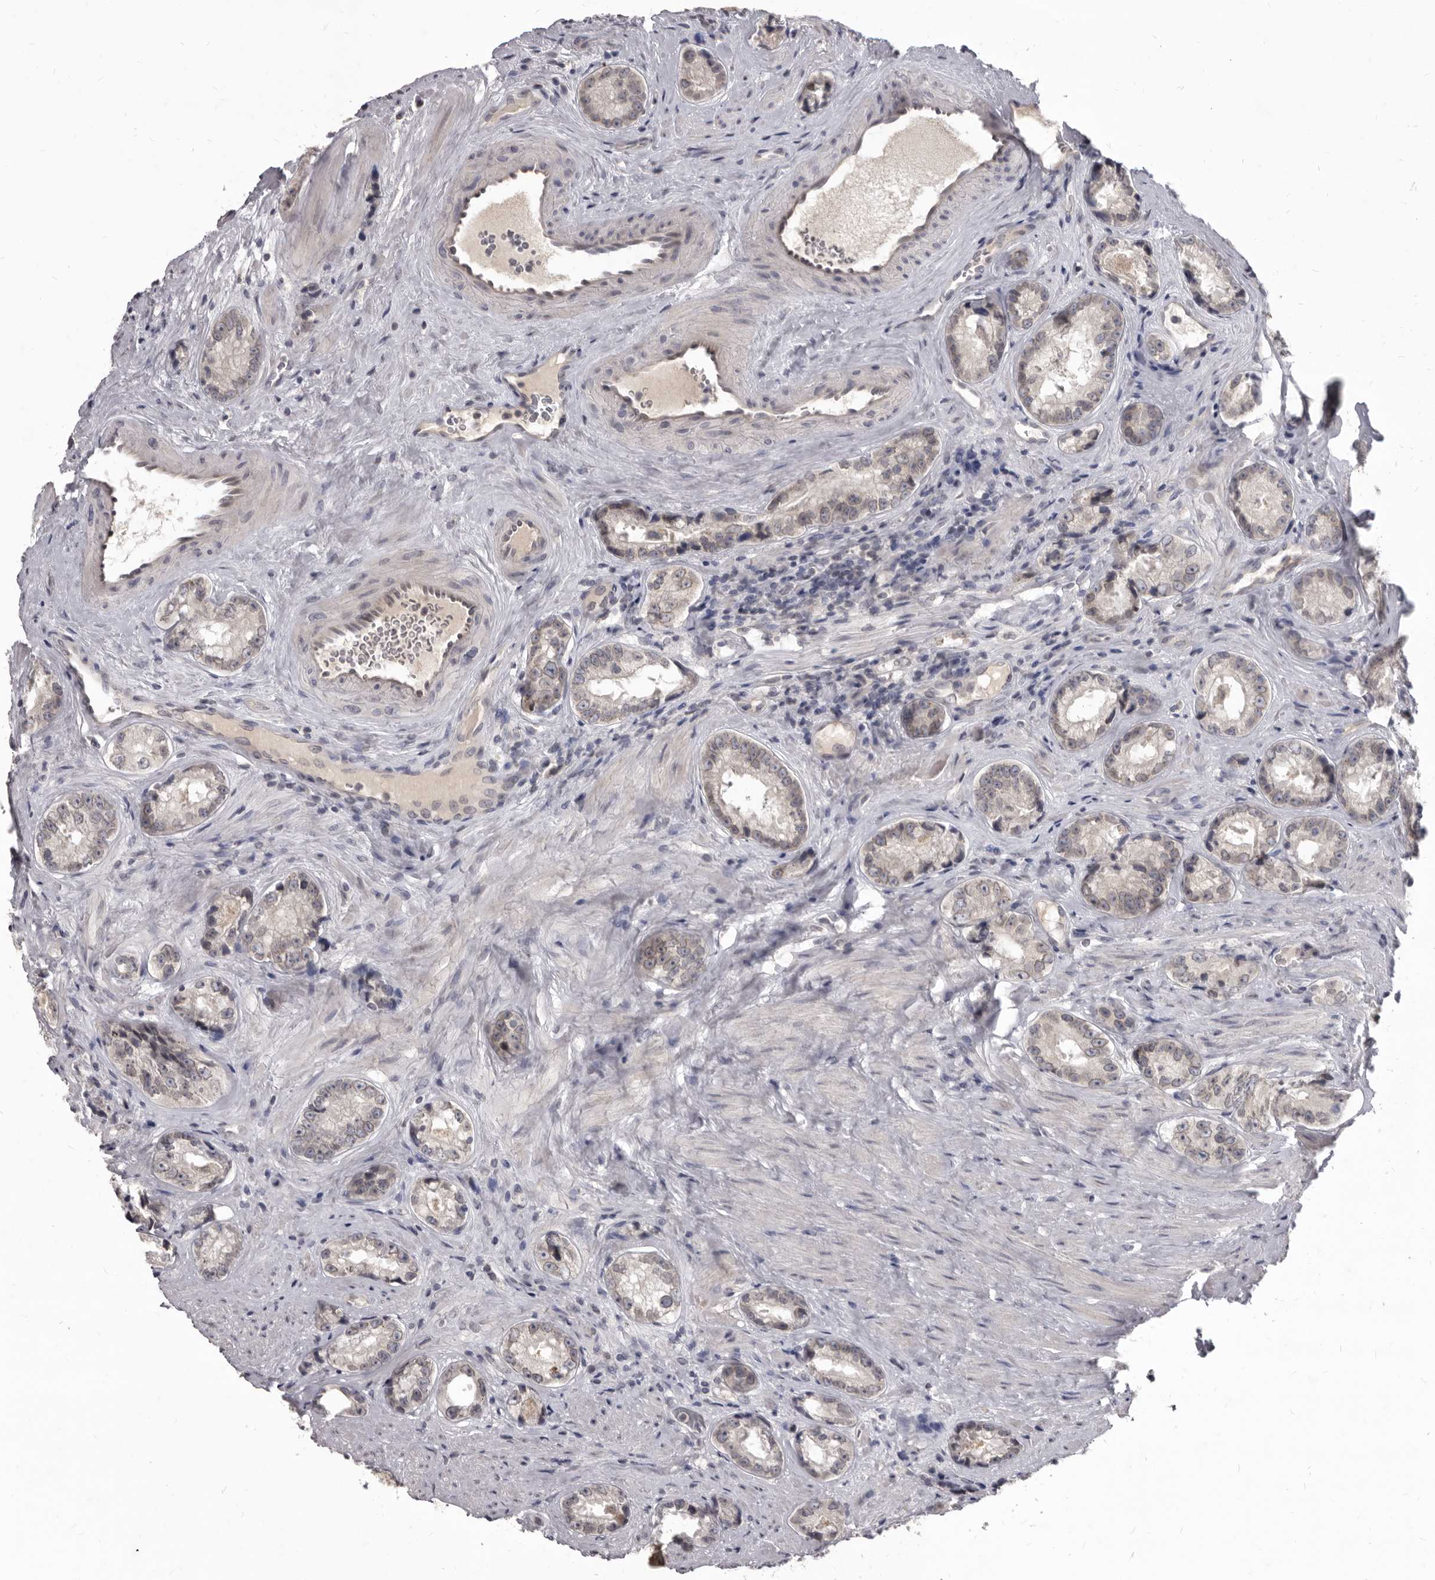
{"staining": {"intensity": "negative", "quantity": "none", "location": "none"}, "tissue": "prostate cancer", "cell_type": "Tumor cells", "image_type": "cancer", "snomed": [{"axis": "morphology", "description": "Adenocarcinoma, High grade"}, {"axis": "topography", "description": "Prostate"}], "caption": "The micrograph displays no significant positivity in tumor cells of prostate cancer.", "gene": "SULT1E1", "patient": {"sex": "male", "age": 61}}